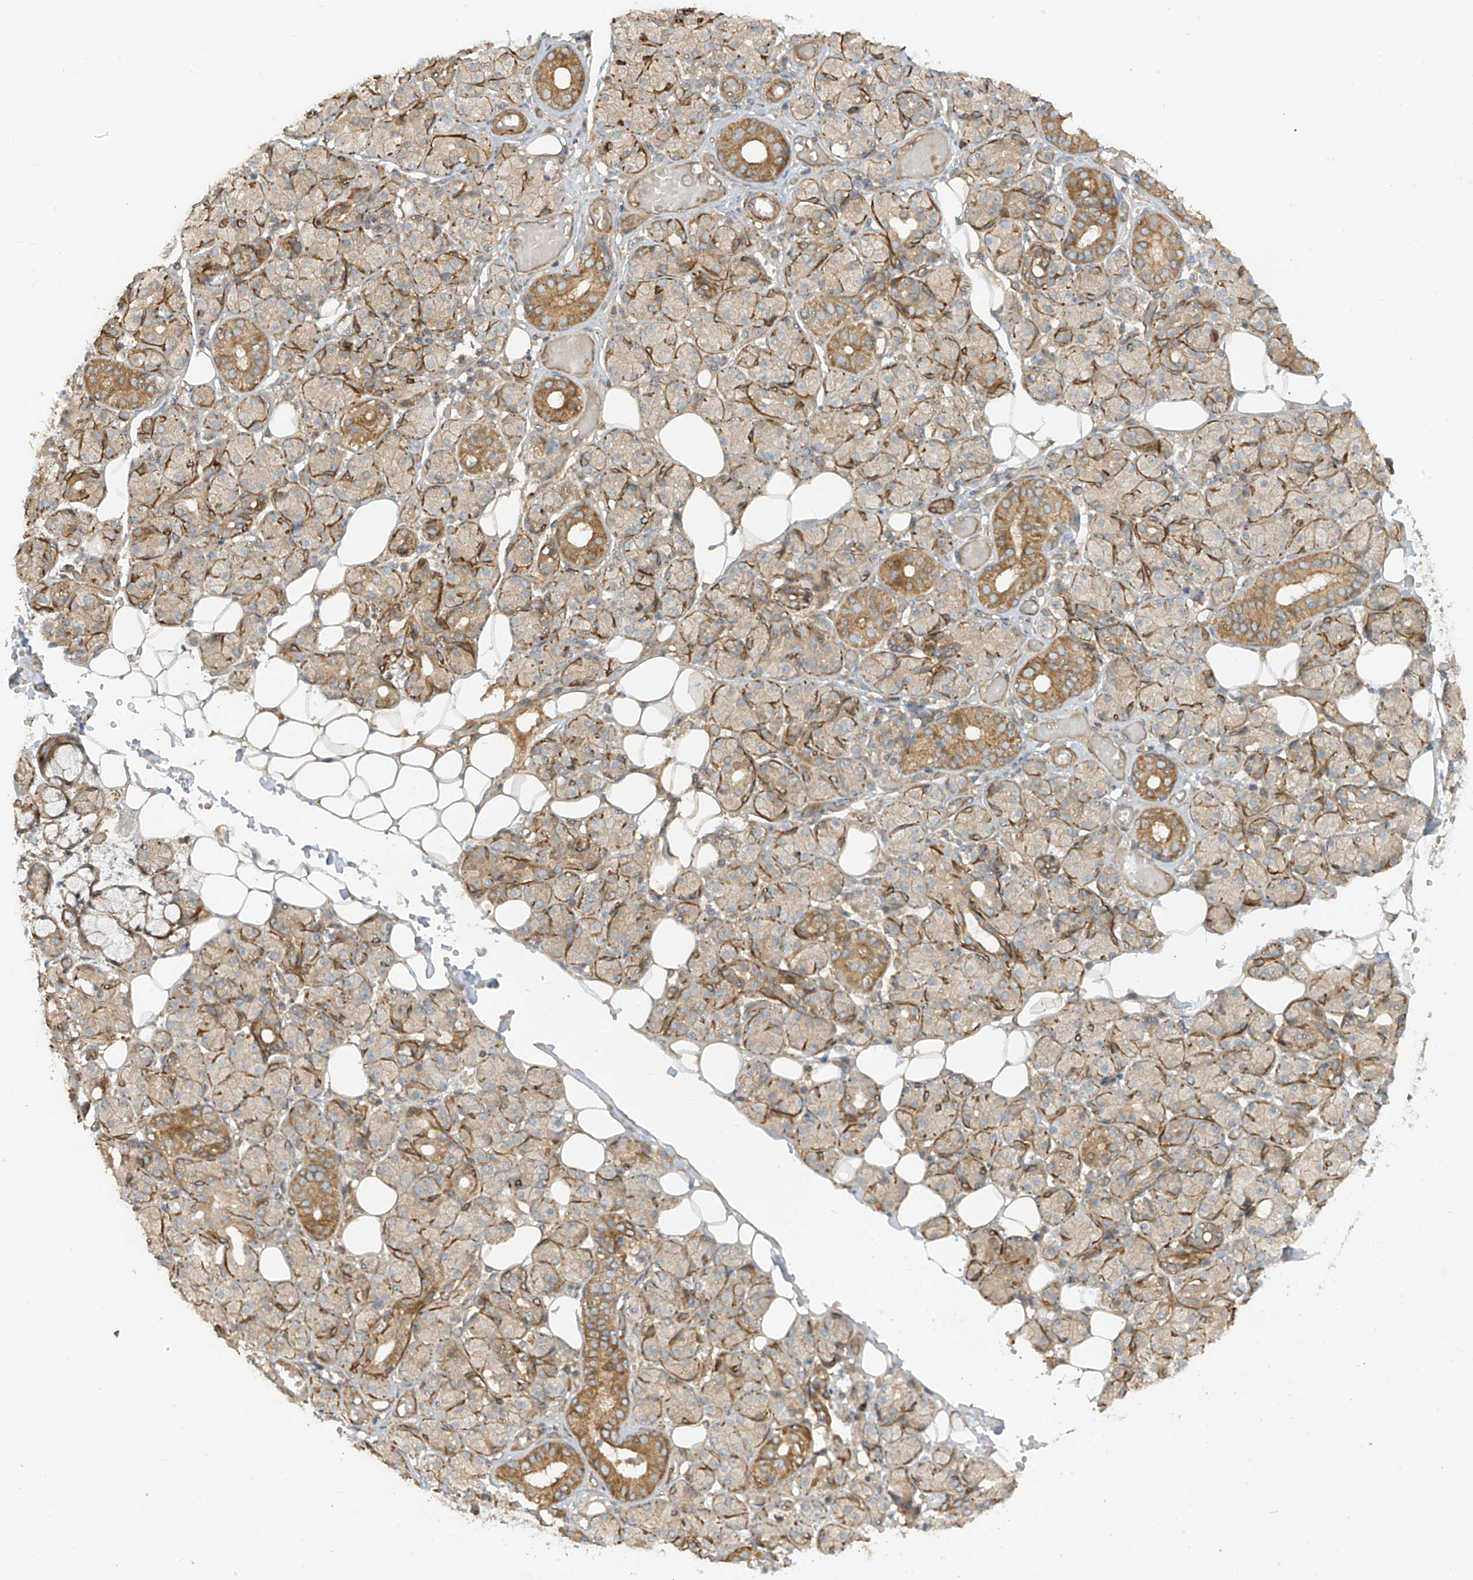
{"staining": {"intensity": "moderate", "quantity": "25%-75%", "location": "cytoplasmic/membranous"}, "tissue": "salivary gland", "cell_type": "Glandular cells", "image_type": "normal", "snomed": [{"axis": "morphology", "description": "Normal tissue, NOS"}, {"axis": "topography", "description": "Salivary gland"}], "caption": "Immunohistochemistry (IHC) (DAB) staining of normal salivary gland demonstrates moderate cytoplasmic/membranous protein expression in about 25%-75% of glandular cells. (Brightfield microscopy of DAB IHC at high magnification).", "gene": "ENTR1", "patient": {"sex": "male", "age": 63}}